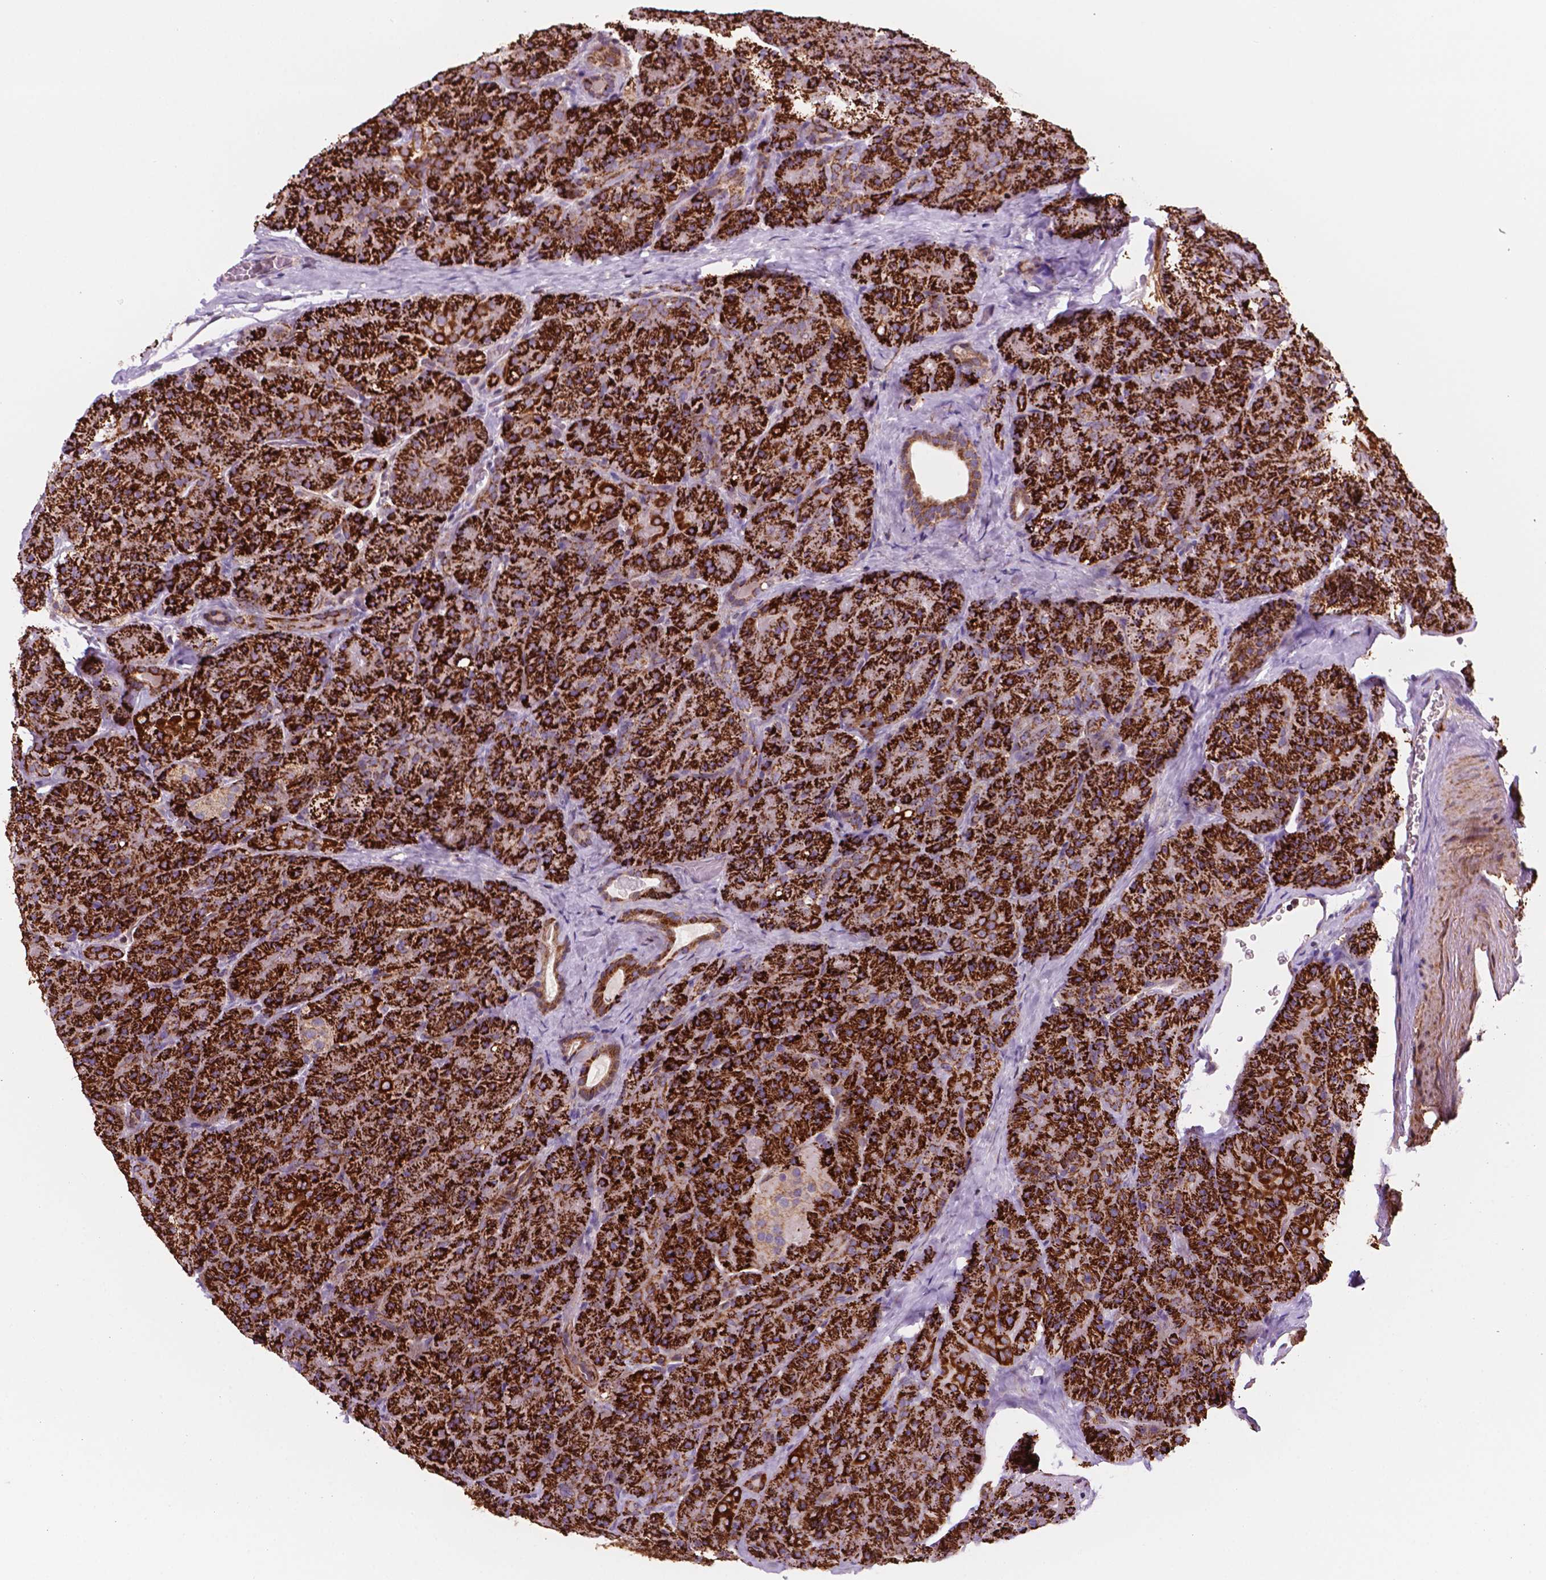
{"staining": {"intensity": "strong", "quantity": ">75%", "location": "cytoplasmic/membranous"}, "tissue": "pancreas", "cell_type": "Exocrine glandular cells", "image_type": "normal", "snomed": [{"axis": "morphology", "description": "Normal tissue, NOS"}, {"axis": "topography", "description": "Pancreas"}], "caption": "A high-resolution photomicrograph shows immunohistochemistry (IHC) staining of normal pancreas, which demonstrates strong cytoplasmic/membranous expression in approximately >75% of exocrine glandular cells.", "gene": "GEMIN4", "patient": {"sex": "male", "age": 57}}